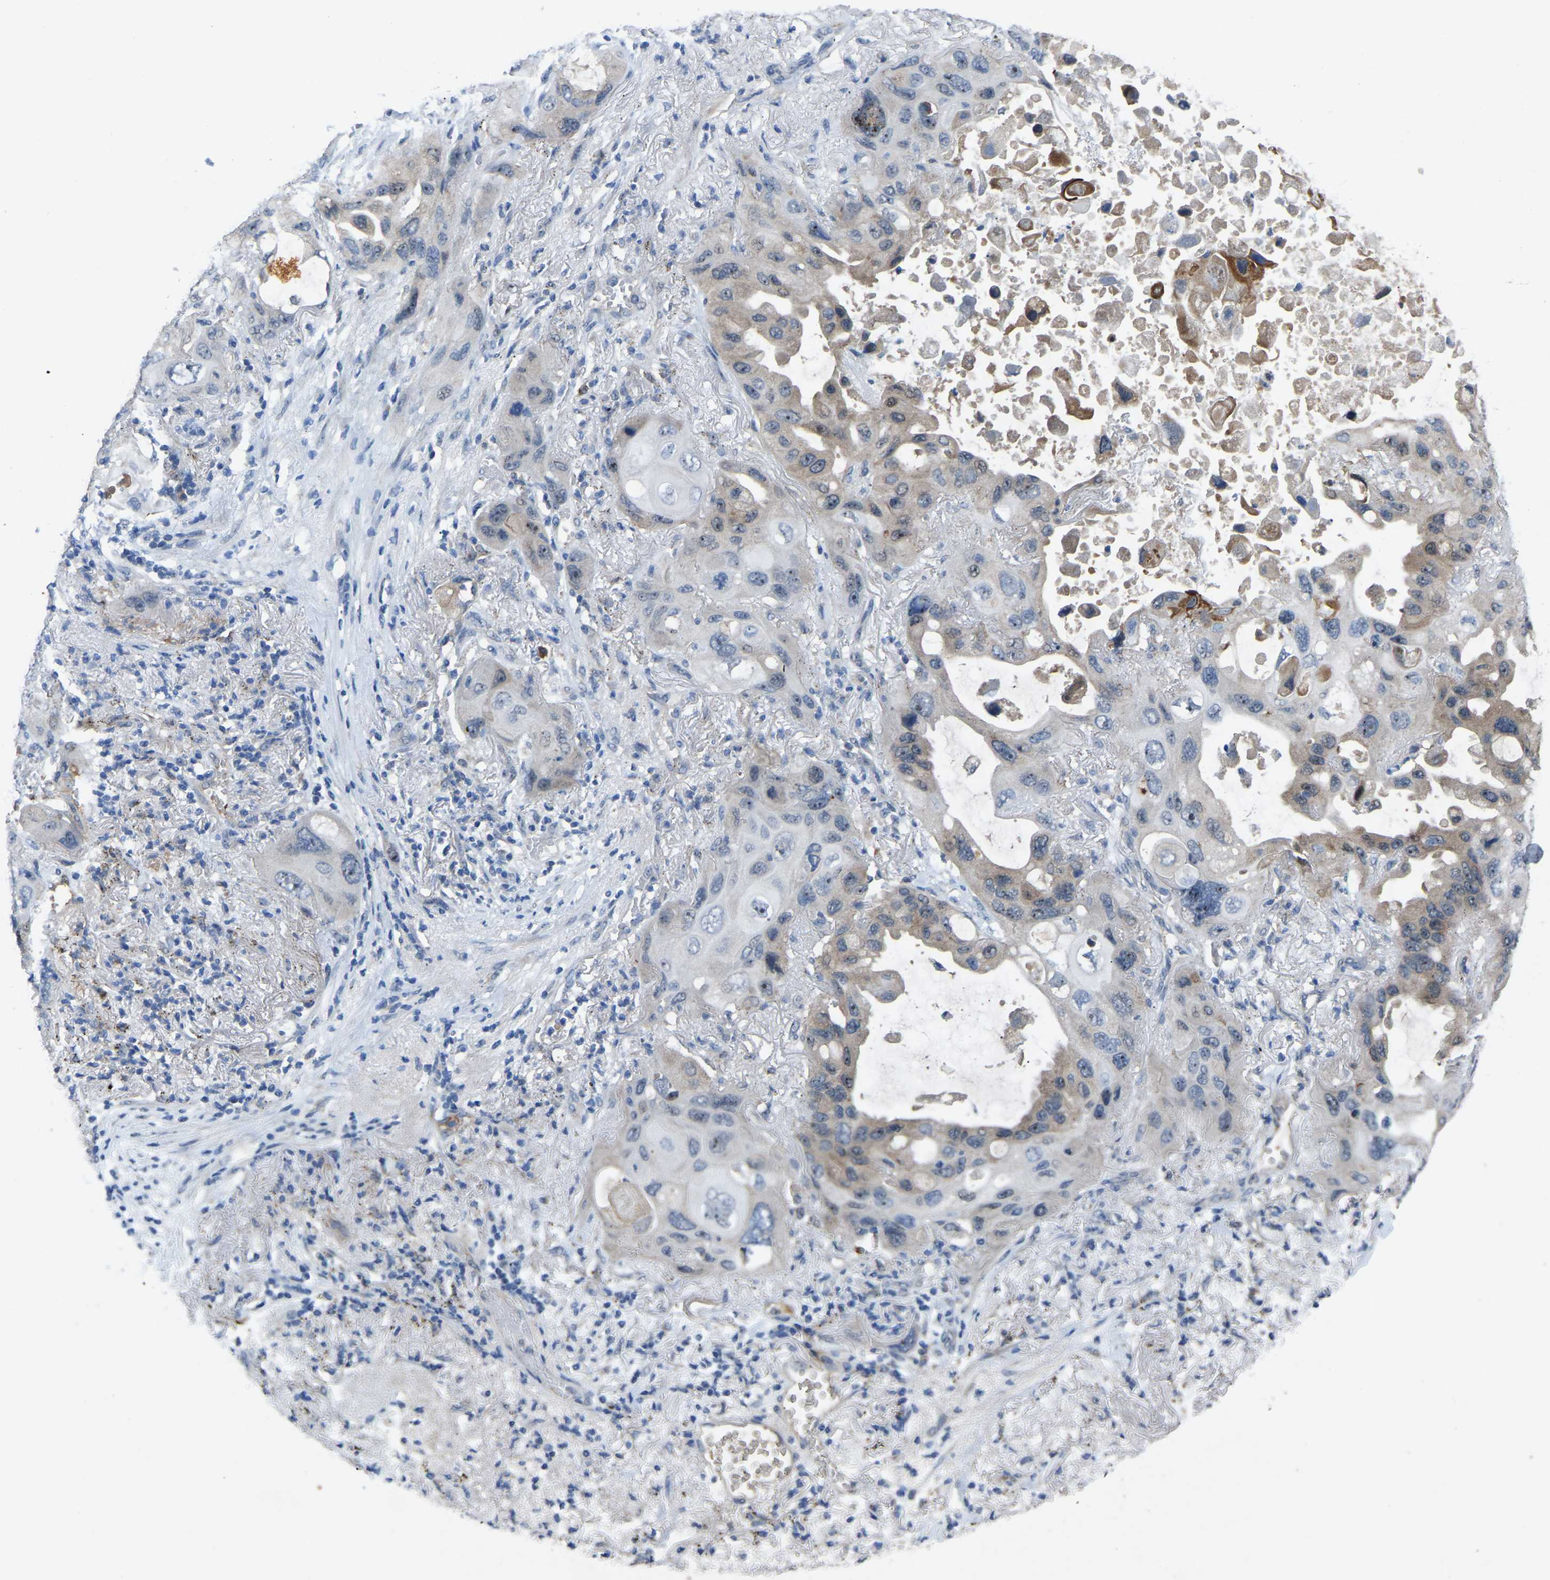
{"staining": {"intensity": "weak", "quantity": "<25%", "location": "cytoplasmic/membranous"}, "tissue": "lung cancer", "cell_type": "Tumor cells", "image_type": "cancer", "snomed": [{"axis": "morphology", "description": "Squamous cell carcinoma, NOS"}, {"axis": "topography", "description": "Lung"}], "caption": "Immunohistochemical staining of human lung cancer shows no significant staining in tumor cells.", "gene": "FHIT", "patient": {"sex": "female", "age": 73}}